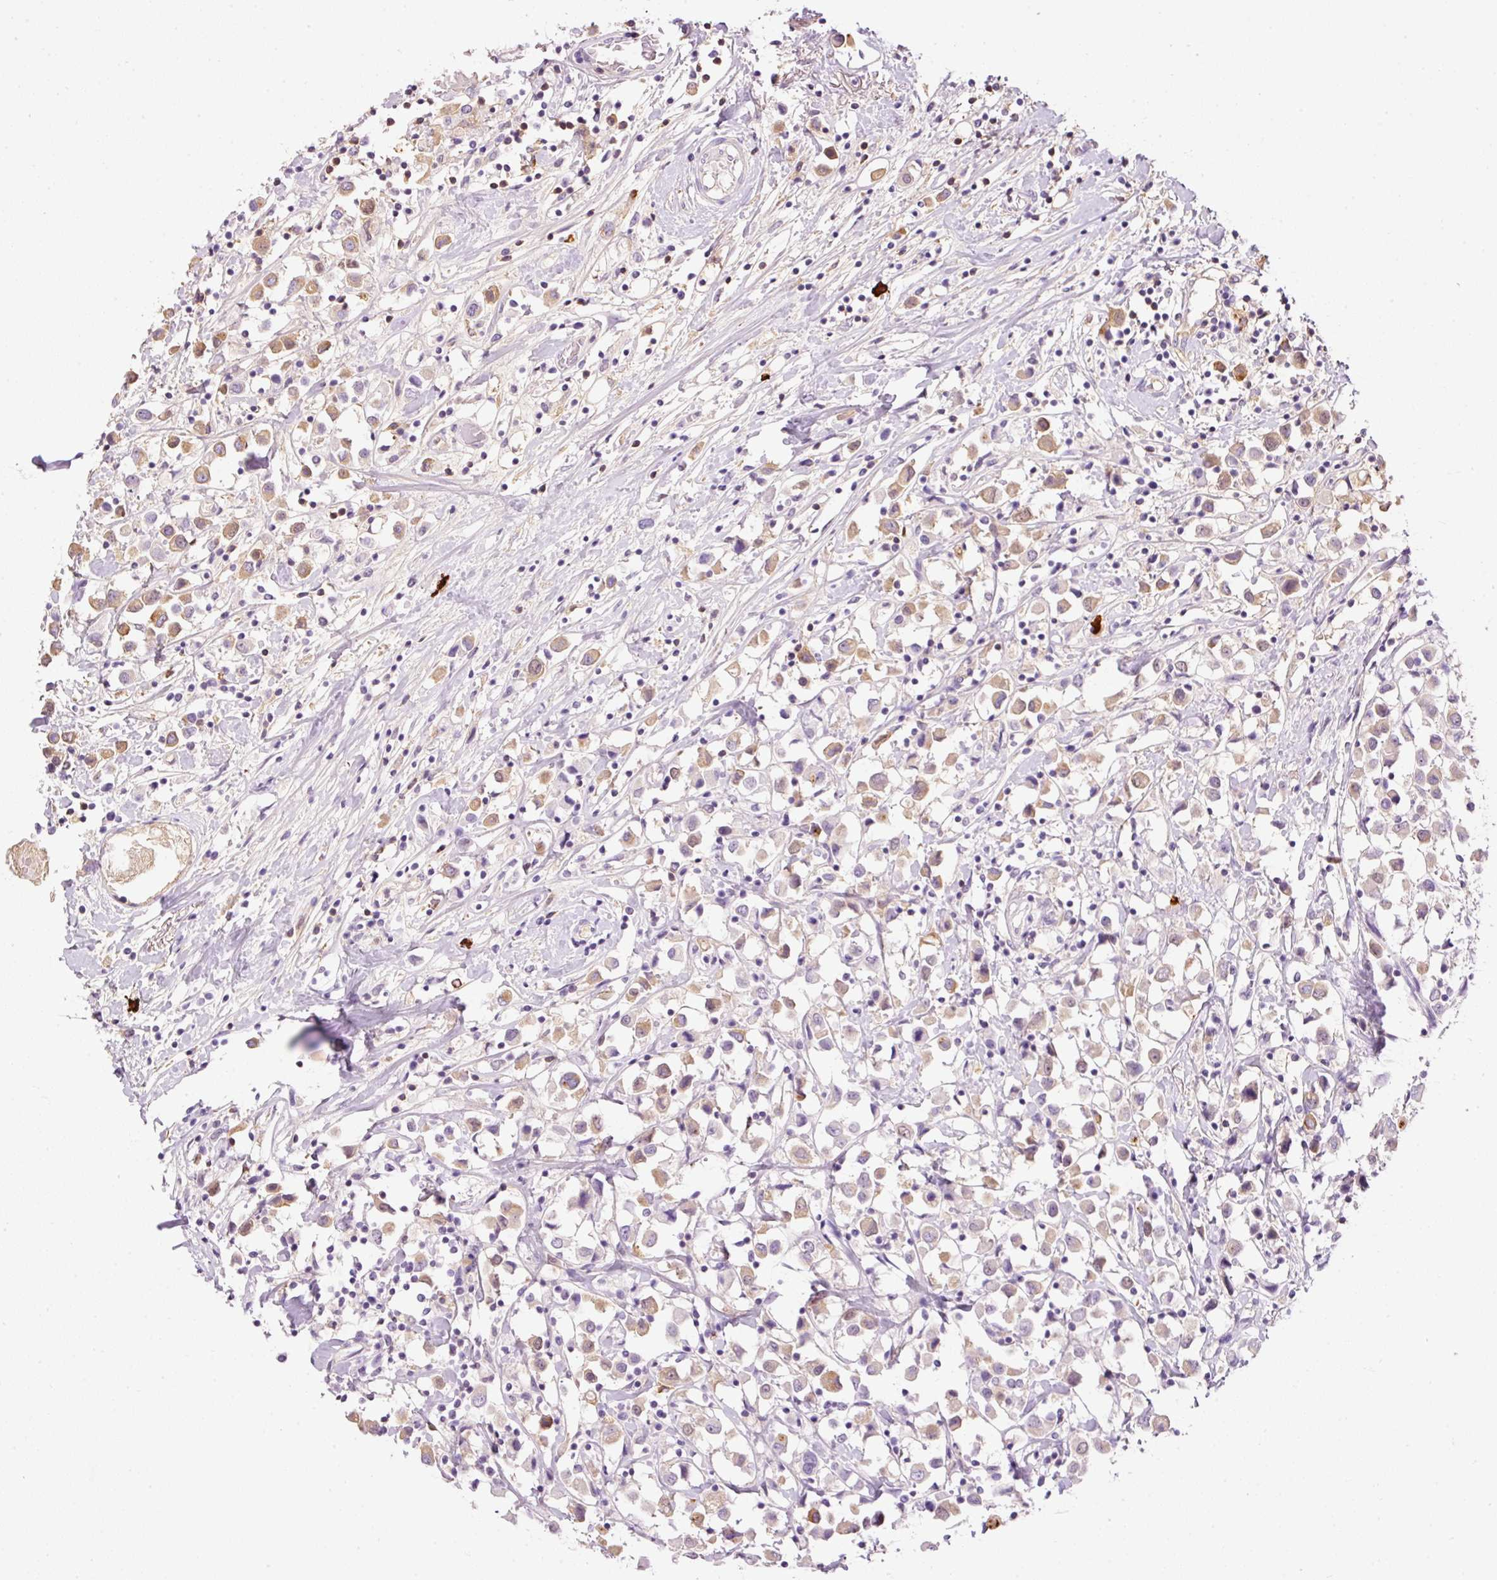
{"staining": {"intensity": "moderate", "quantity": ">75%", "location": "cytoplasmic/membranous"}, "tissue": "breast cancer", "cell_type": "Tumor cells", "image_type": "cancer", "snomed": [{"axis": "morphology", "description": "Duct carcinoma"}, {"axis": "topography", "description": "Breast"}], "caption": "Invasive ductal carcinoma (breast) tissue exhibits moderate cytoplasmic/membranous positivity in about >75% of tumor cells, visualized by immunohistochemistry.", "gene": "PRPF38B", "patient": {"sex": "female", "age": 61}}